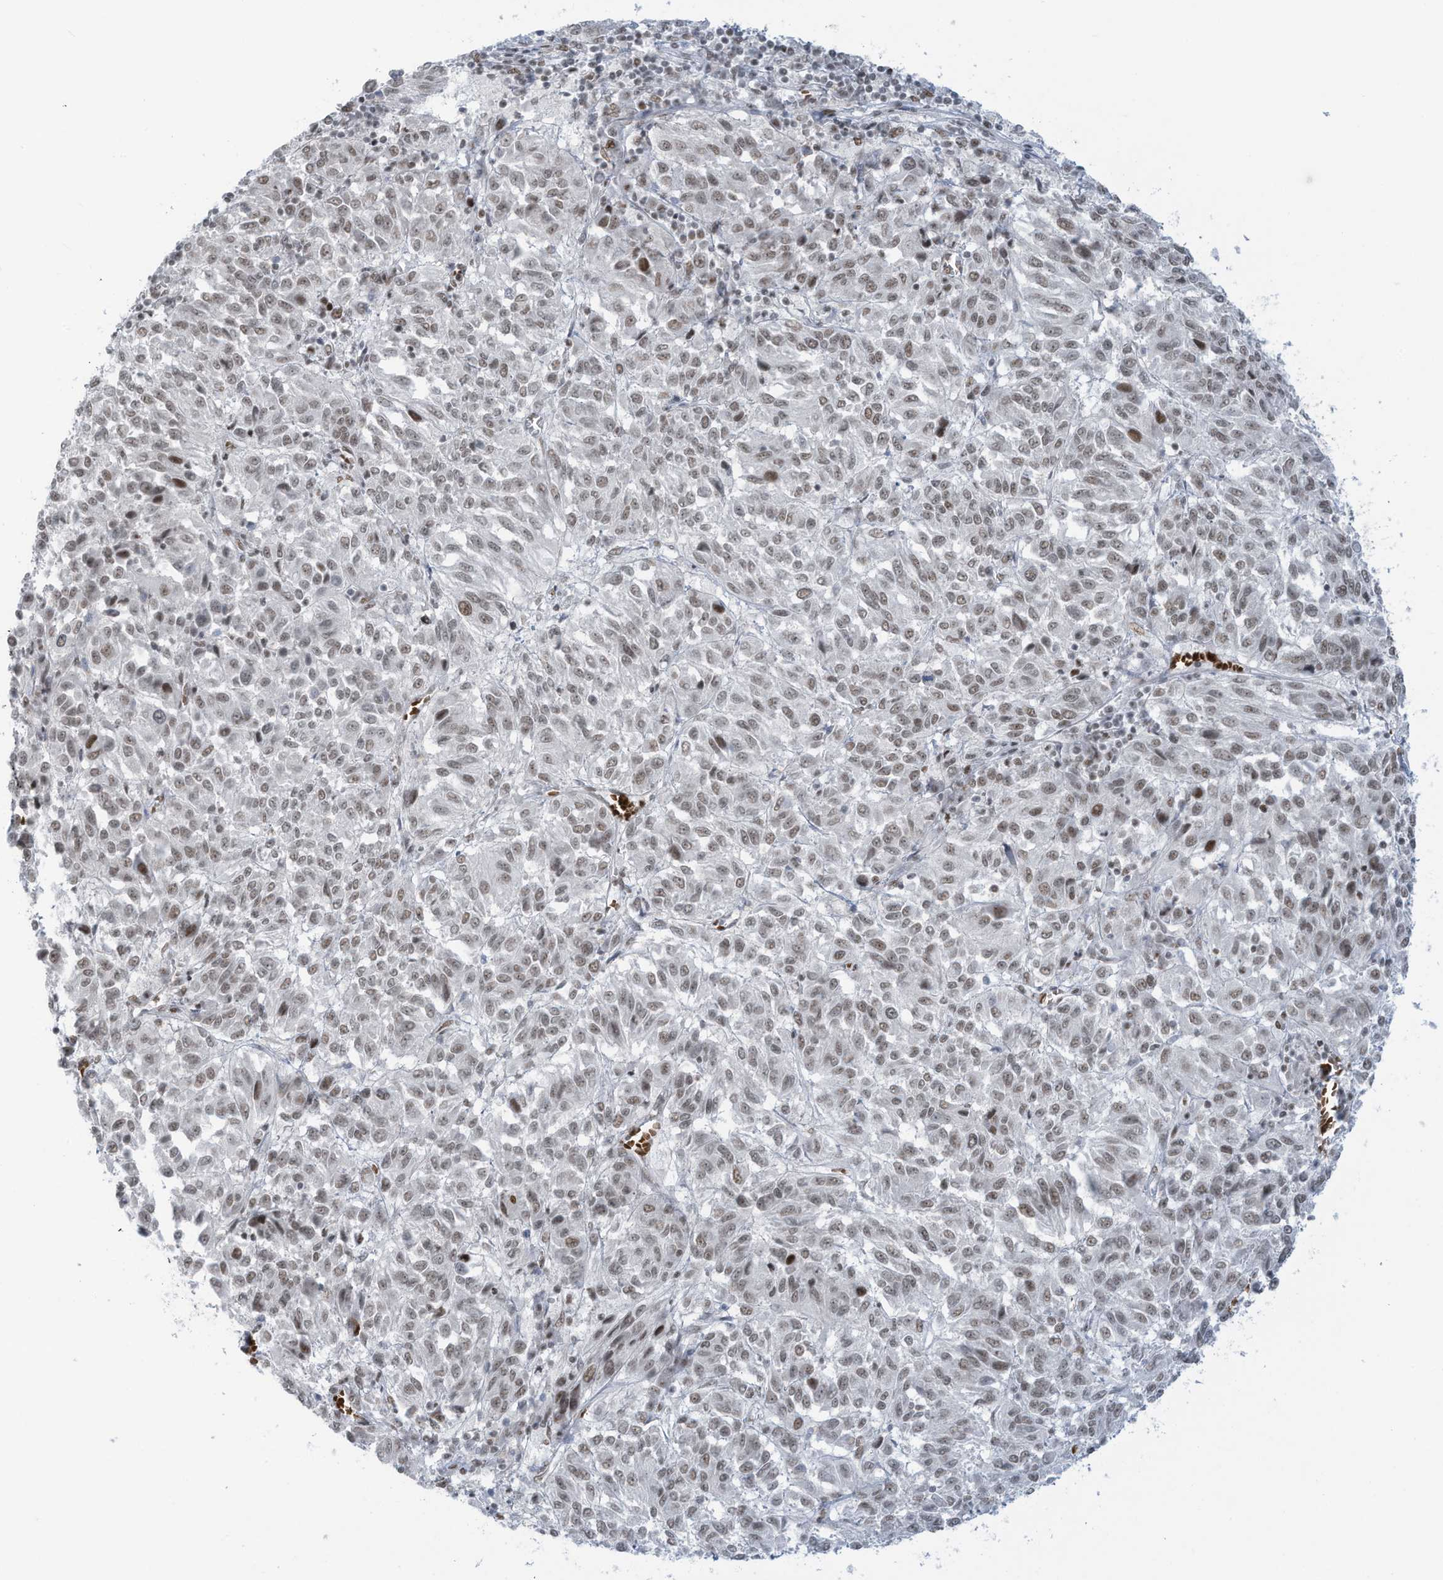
{"staining": {"intensity": "weak", "quantity": ">75%", "location": "nuclear"}, "tissue": "melanoma", "cell_type": "Tumor cells", "image_type": "cancer", "snomed": [{"axis": "morphology", "description": "Malignant melanoma, Metastatic site"}, {"axis": "topography", "description": "Lung"}], "caption": "Immunohistochemistry image of malignant melanoma (metastatic site) stained for a protein (brown), which shows low levels of weak nuclear staining in about >75% of tumor cells.", "gene": "ECT2L", "patient": {"sex": "male", "age": 64}}